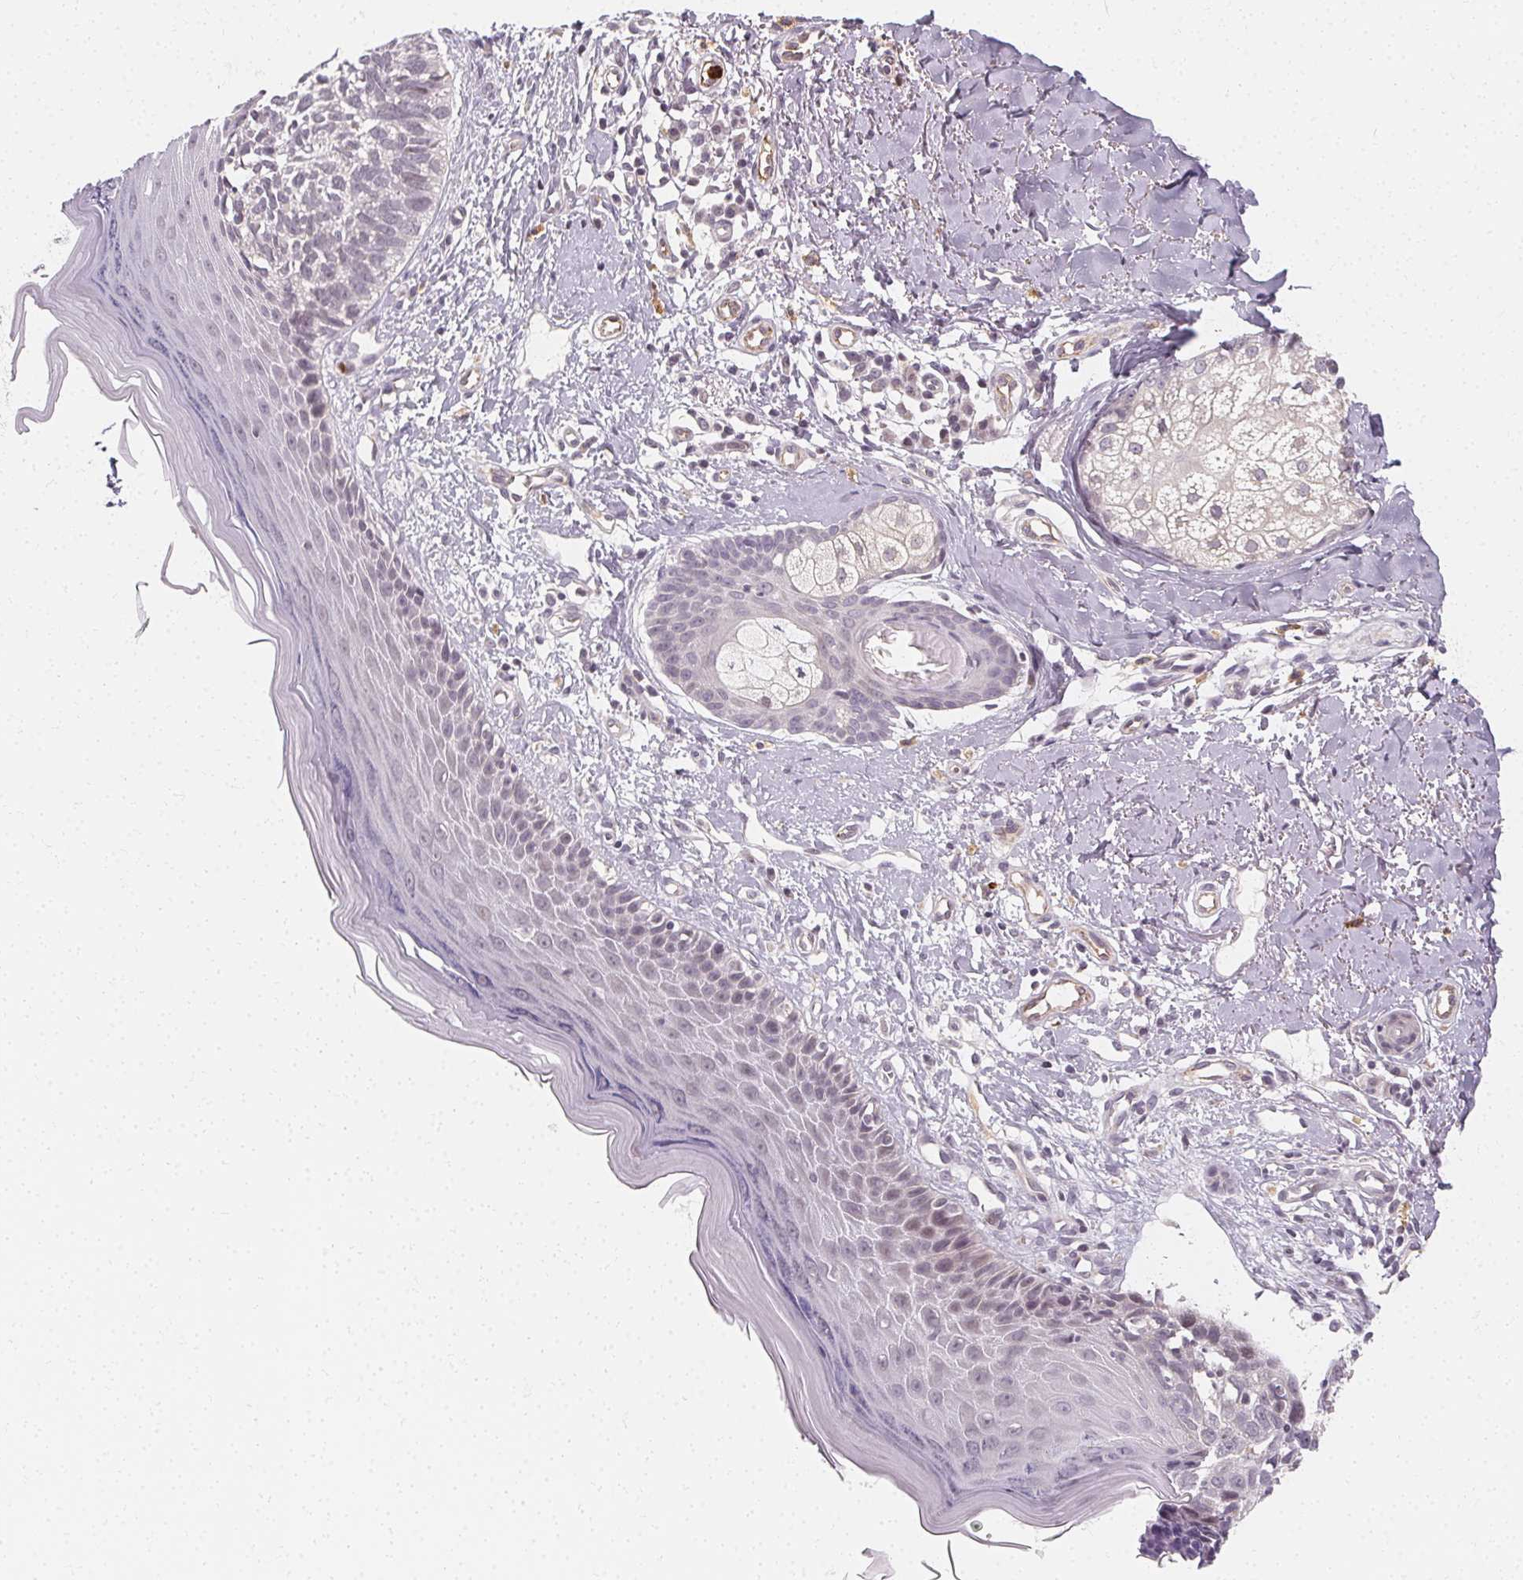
{"staining": {"intensity": "negative", "quantity": "none", "location": "none"}, "tissue": "skin cancer", "cell_type": "Tumor cells", "image_type": "cancer", "snomed": [{"axis": "morphology", "description": "Basal cell carcinoma"}, {"axis": "topography", "description": "Skin"}], "caption": "A high-resolution image shows IHC staining of basal cell carcinoma (skin), which exhibits no significant positivity in tumor cells.", "gene": "CLCNKB", "patient": {"sex": "female", "age": 45}}